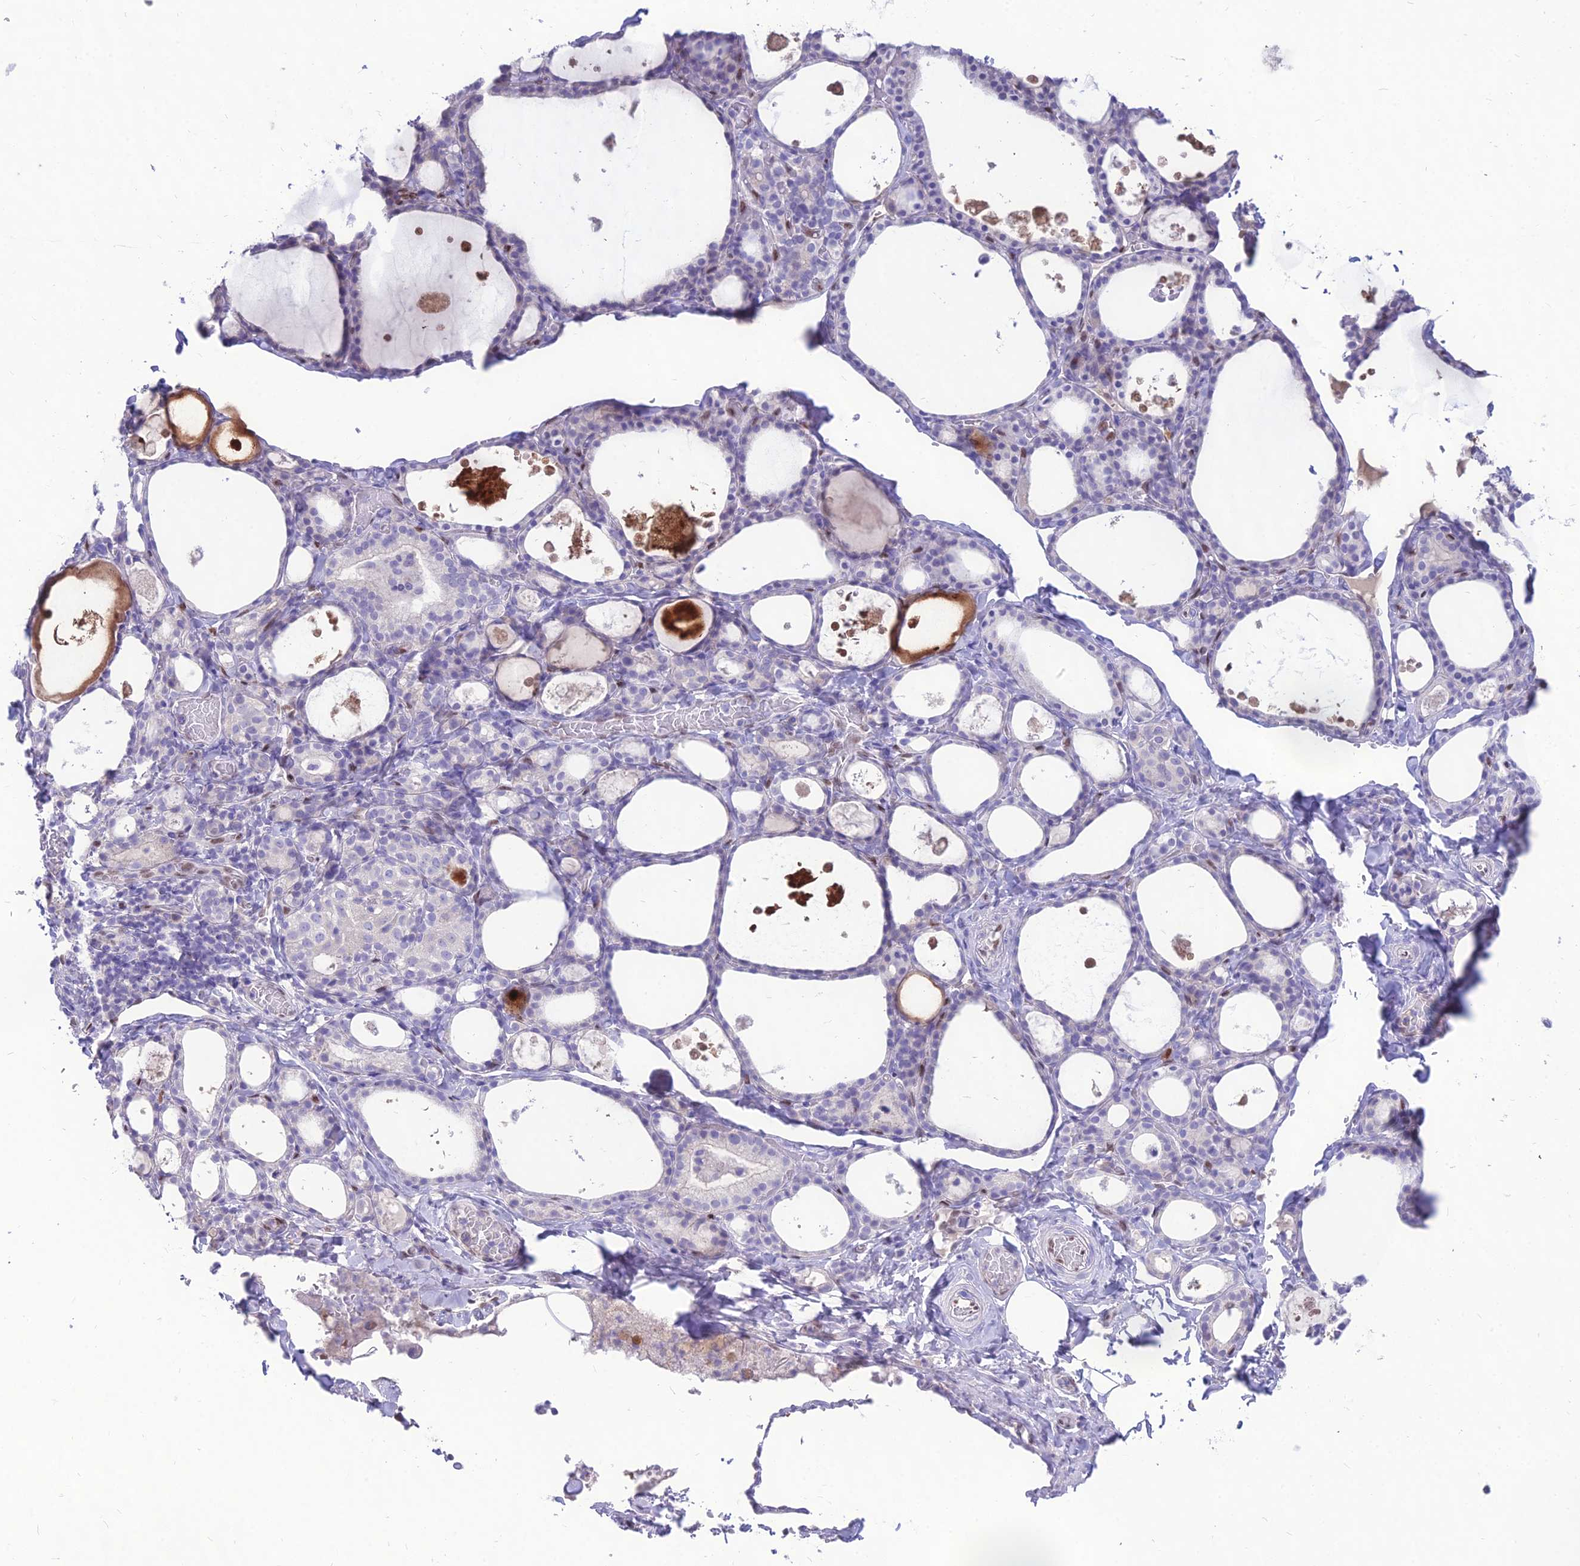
{"staining": {"intensity": "negative", "quantity": "none", "location": "none"}, "tissue": "thyroid gland", "cell_type": "Glandular cells", "image_type": "normal", "snomed": [{"axis": "morphology", "description": "Normal tissue, NOS"}, {"axis": "topography", "description": "Thyroid gland"}], "caption": "Thyroid gland stained for a protein using IHC reveals no staining glandular cells.", "gene": "NOVA2", "patient": {"sex": "male", "age": 56}}